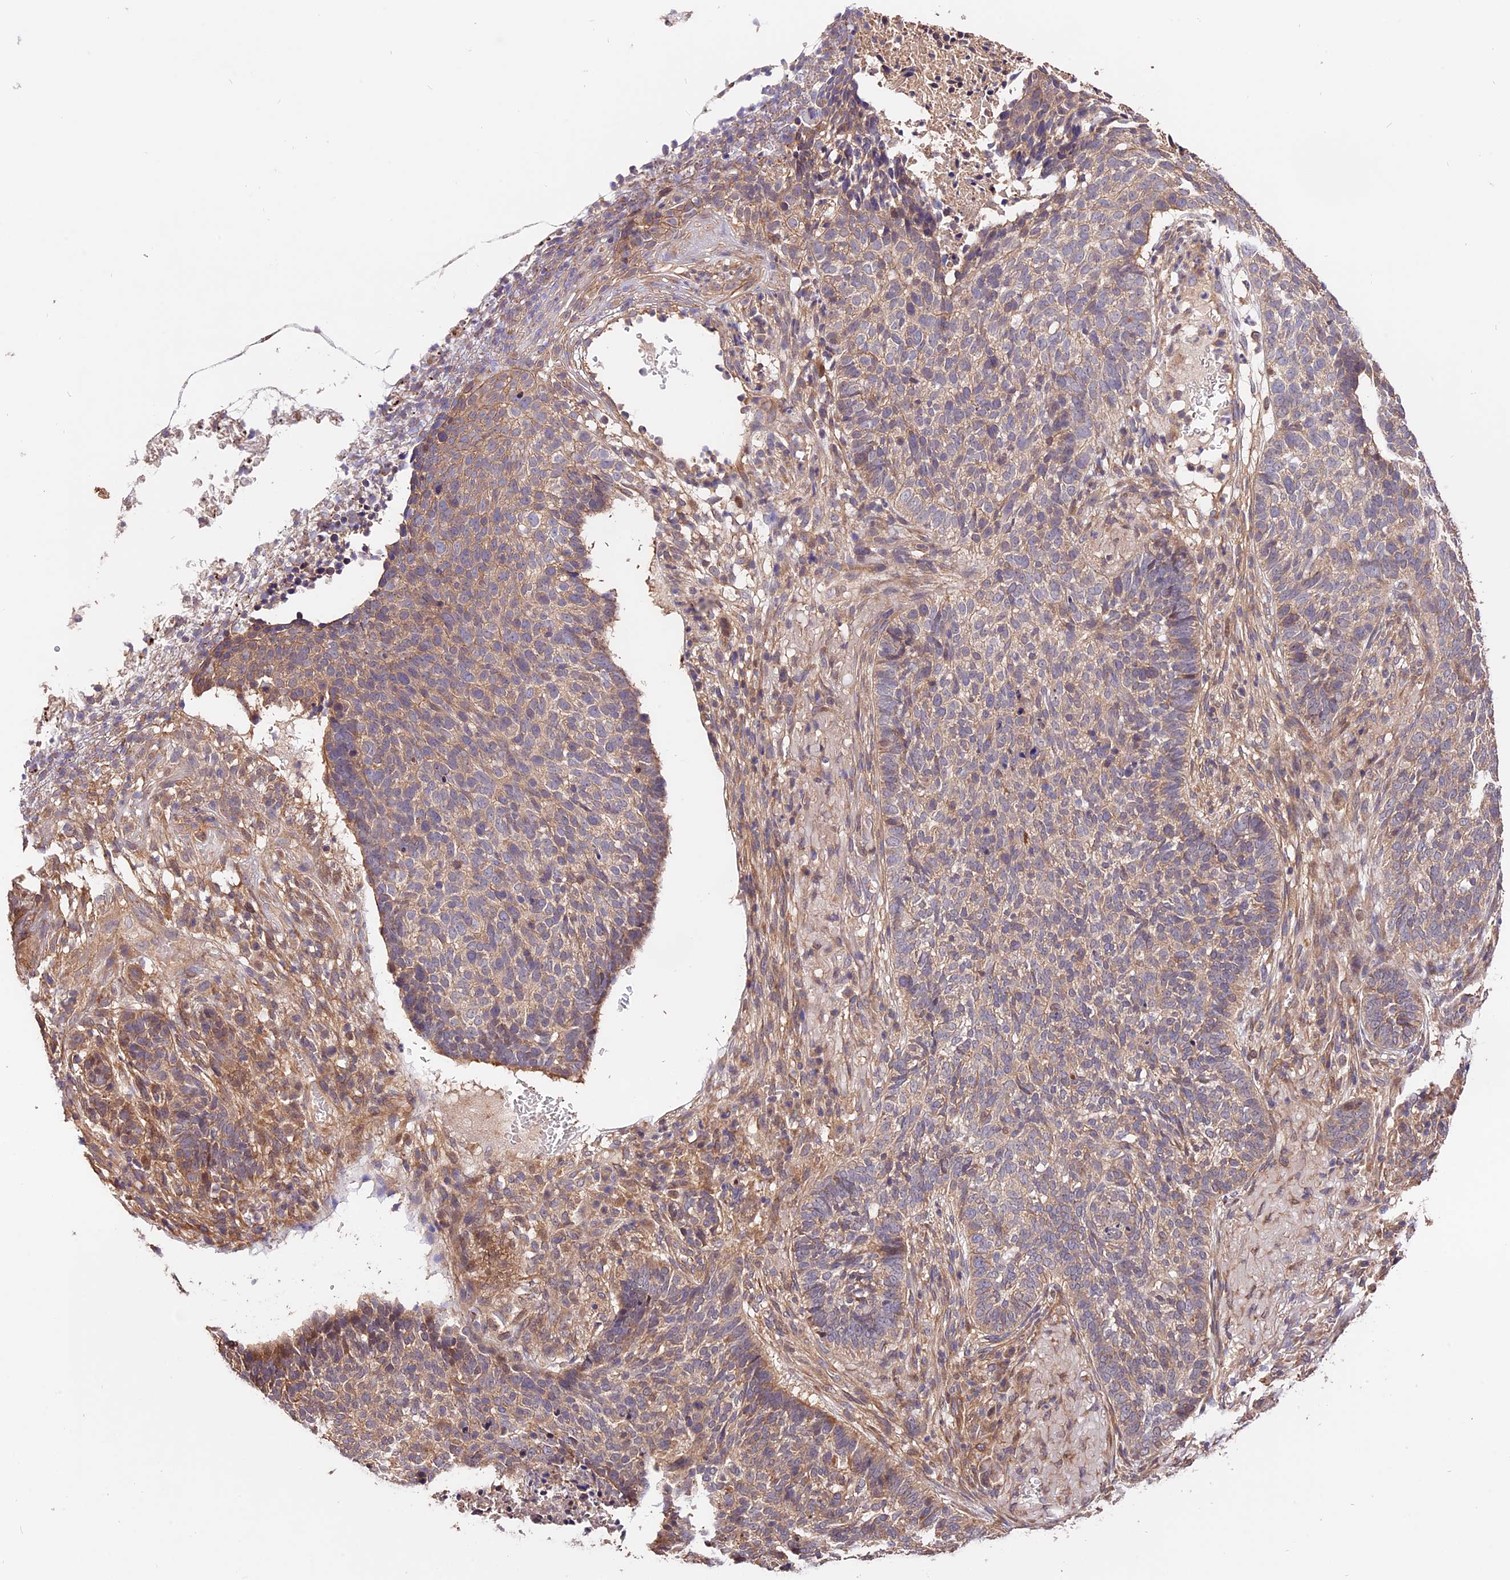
{"staining": {"intensity": "weak", "quantity": "25%-75%", "location": "cytoplasmic/membranous"}, "tissue": "skin cancer", "cell_type": "Tumor cells", "image_type": "cancer", "snomed": [{"axis": "morphology", "description": "Basal cell carcinoma"}, {"axis": "topography", "description": "Skin"}], "caption": "This is a micrograph of IHC staining of skin cancer (basal cell carcinoma), which shows weak expression in the cytoplasmic/membranous of tumor cells.", "gene": "CES3", "patient": {"sex": "male", "age": 85}}